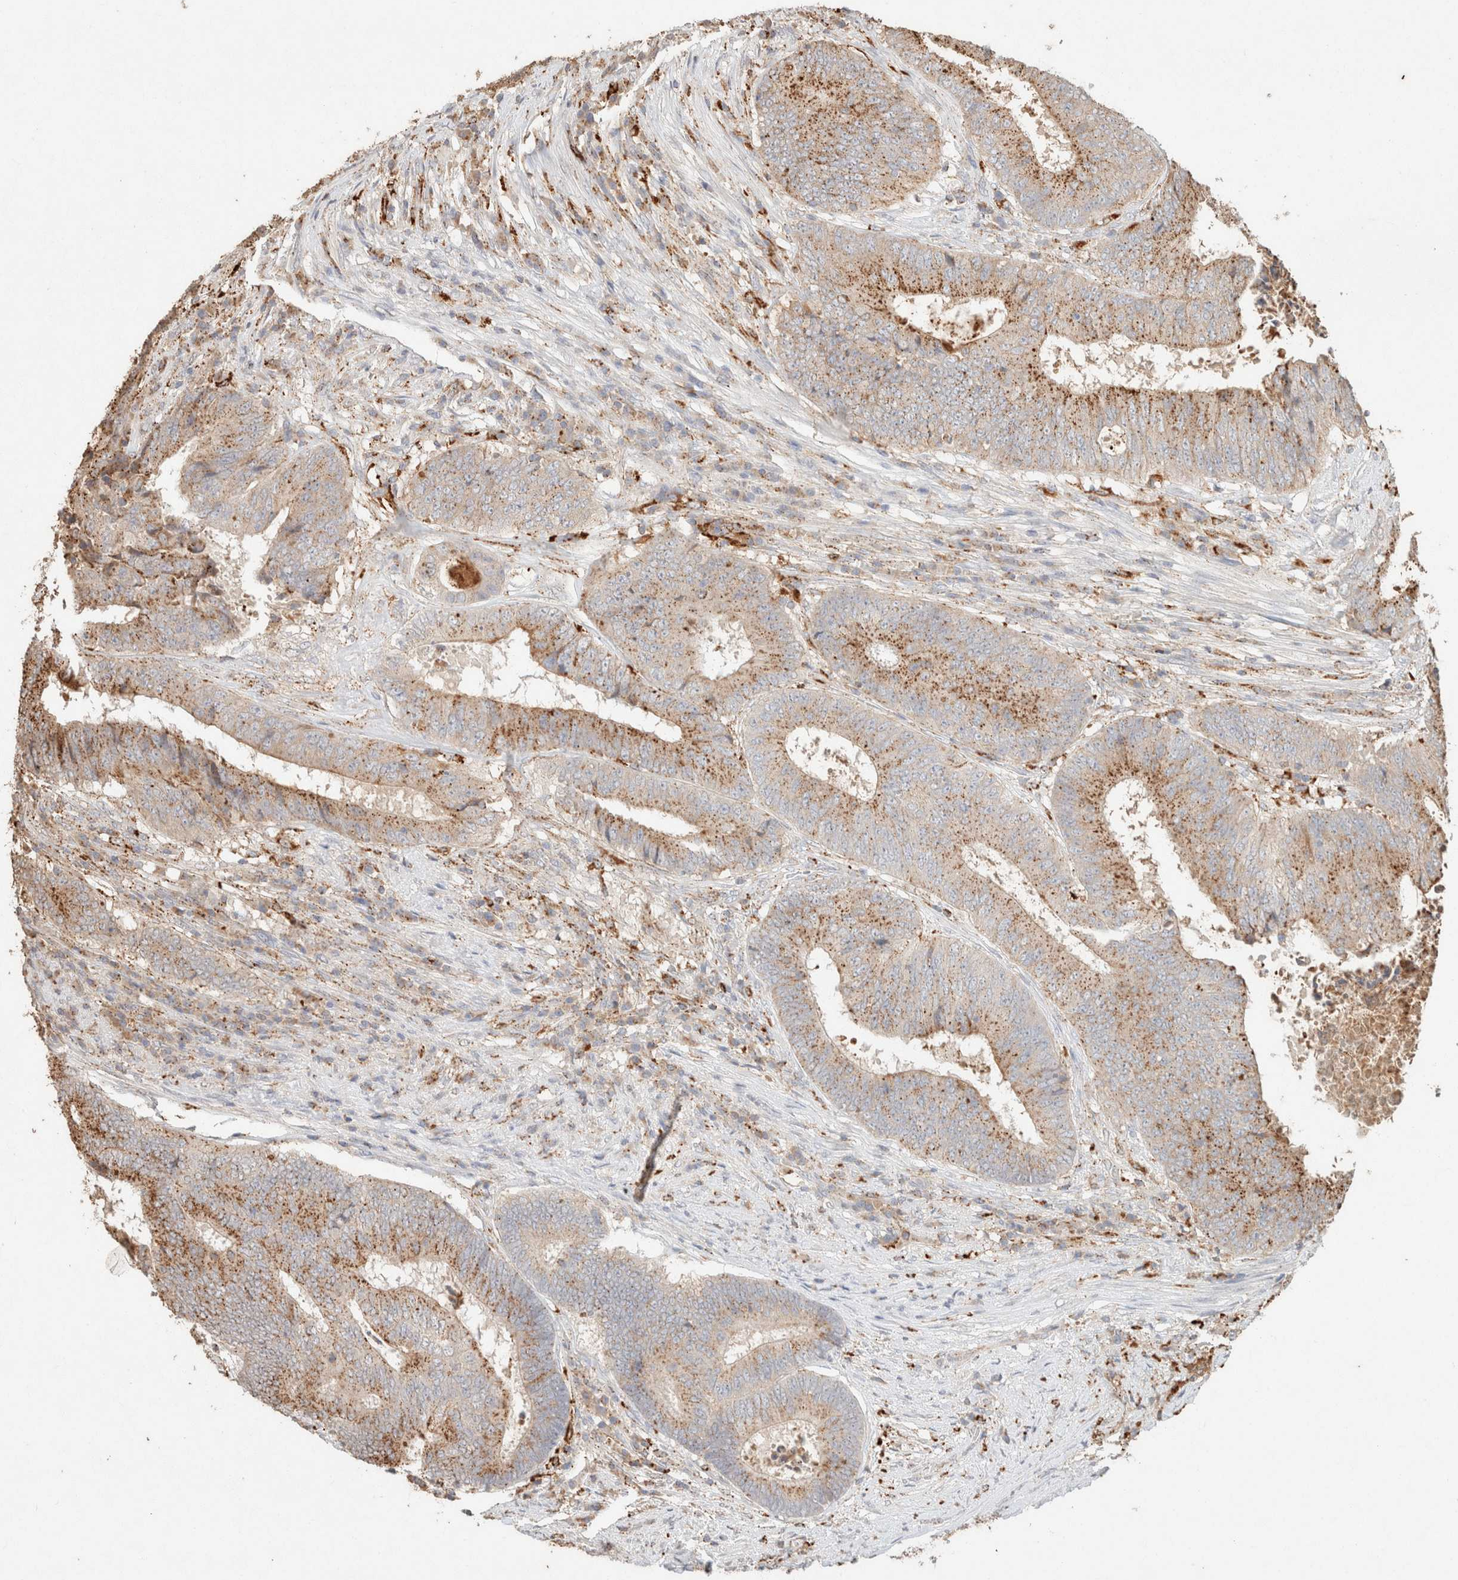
{"staining": {"intensity": "moderate", "quantity": ">75%", "location": "cytoplasmic/membranous"}, "tissue": "colorectal cancer", "cell_type": "Tumor cells", "image_type": "cancer", "snomed": [{"axis": "morphology", "description": "Adenocarcinoma, NOS"}, {"axis": "topography", "description": "Rectum"}], "caption": "Tumor cells exhibit medium levels of moderate cytoplasmic/membranous staining in about >75% of cells in human colorectal cancer.", "gene": "CTSC", "patient": {"sex": "male", "age": 72}}